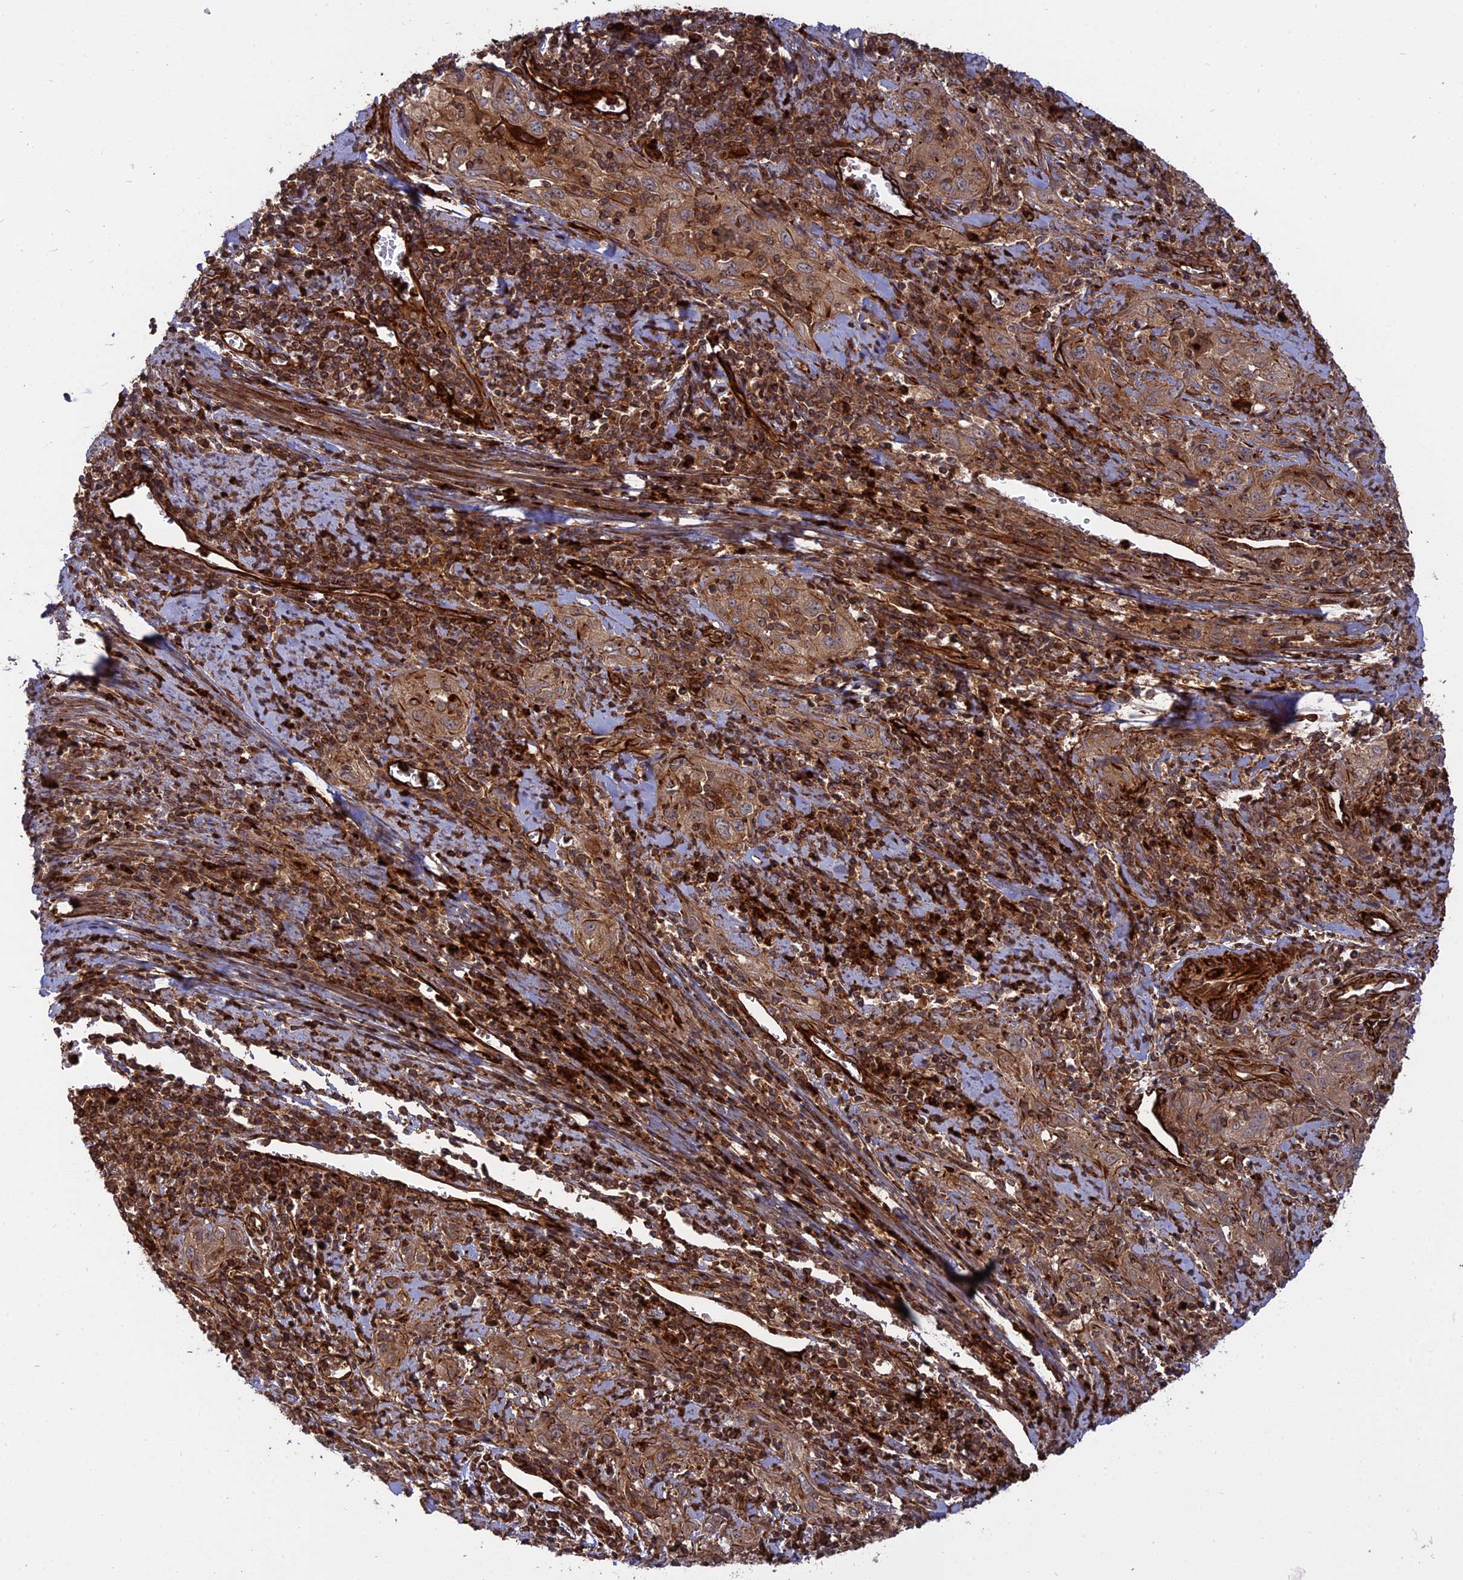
{"staining": {"intensity": "moderate", "quantity": ">75%", "location": "cytoplasmic/membranous"}, "tissue": "cervical cancer", "cell_type": "Tumor cells", "image_type": "cancer", "snomed": [{"axis": "morphology", "description": "Squamous cell carcinoma, NOS"}, {"axis": "topography", "description": "Cervix"}], "caption": "Moderate cytoplasmic/membranous expression for a protein is seen in about >75% of tumor cells of cervical cancer (squamous cell carcinoma) using IHC.", "gene": "PHLDB3", "patient": {"sex": "female", "age": 57}}